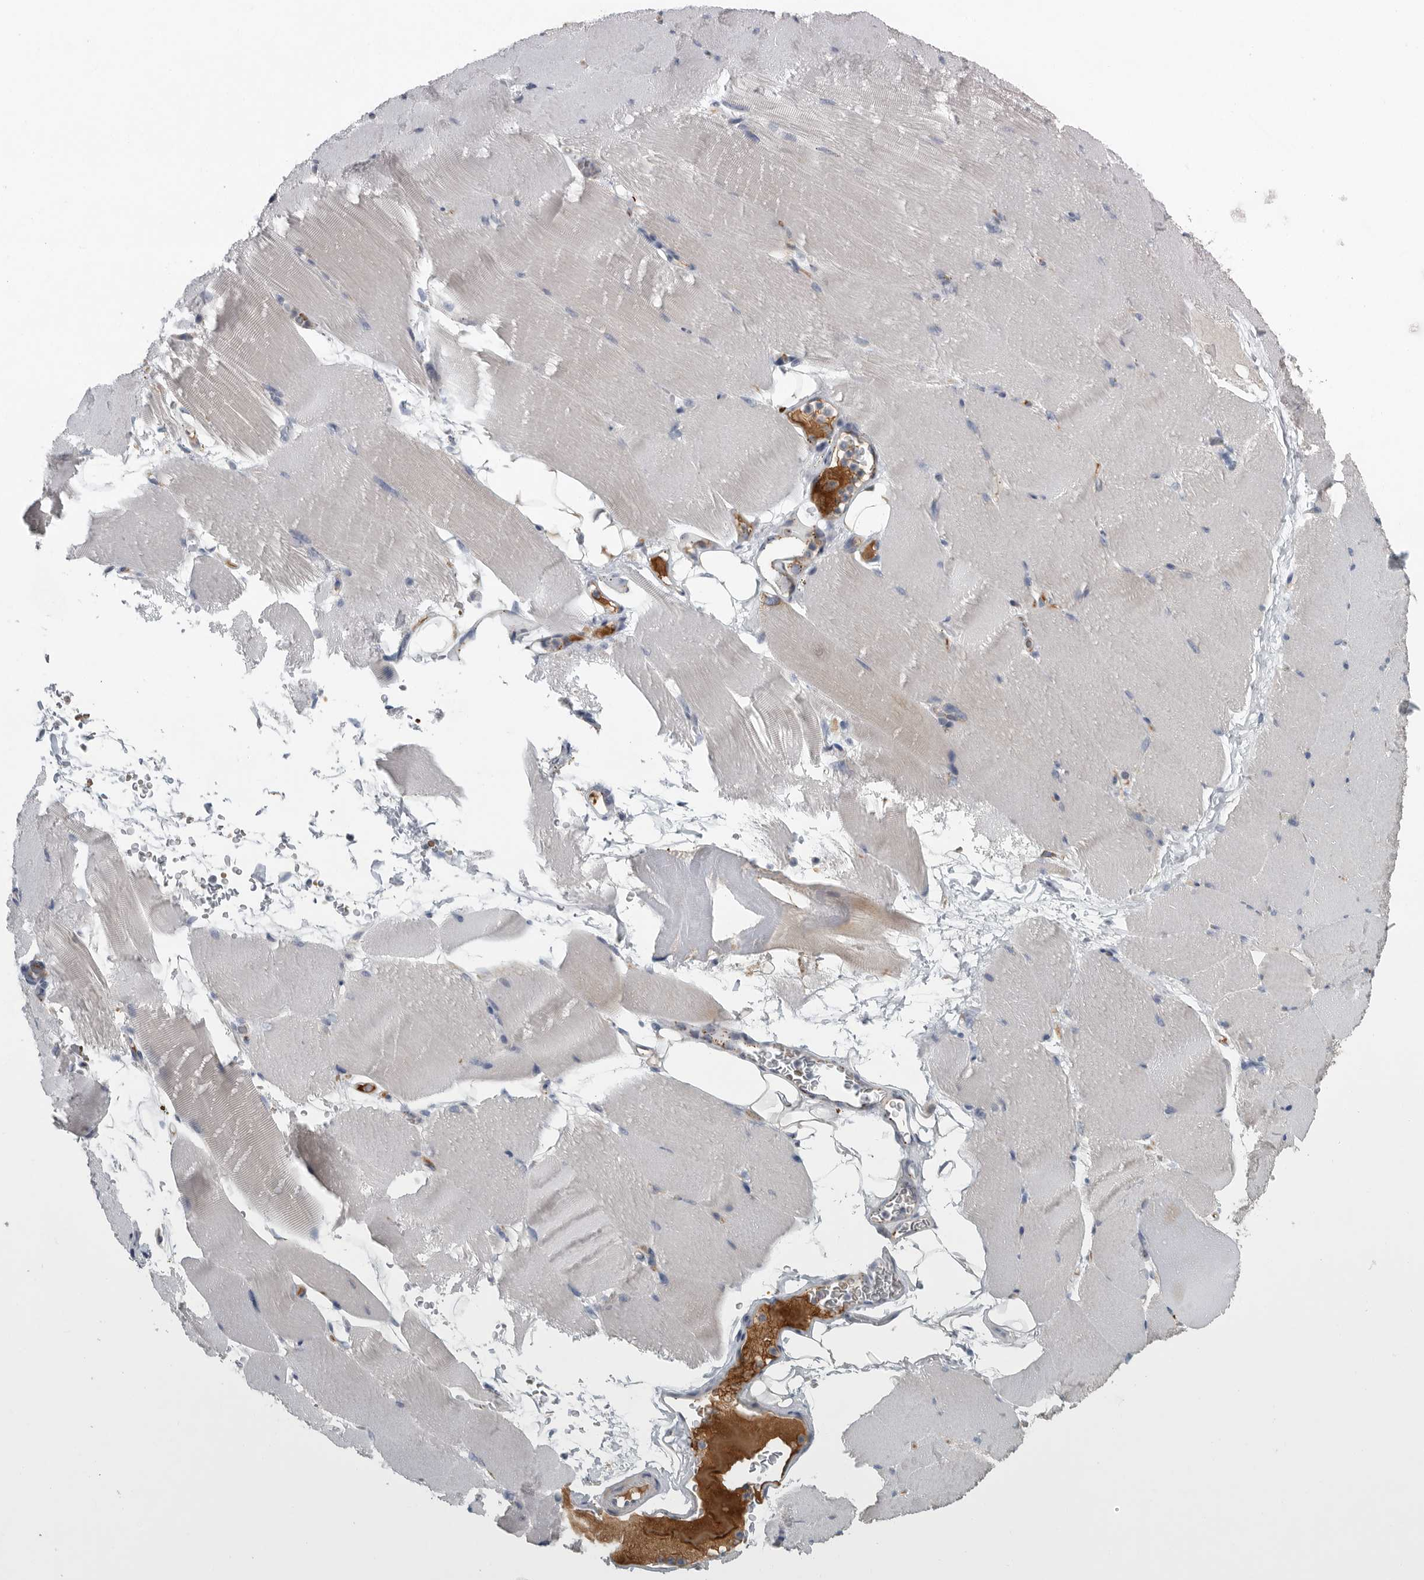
{"staining": {"intensity": "weak", "quantity": "<25%", "location": "cytoplasmic/membranous"}, "tissue": "skeletal muscle", "cell_type": "Myocytes", "image_type": "normal", "snomed": [{"axis": "morphology", "description": "Normal tissue, NOS"}, {"axis": "topography", "description": "Skeletal muscle"}, {"axis": "topography", "description": "Parathyroid gland"}], "caption": "Myocytes show no significant expression in unremarkable skeletal muscle.", "gene": "MPP3", "patient": {"sex": "female", "age": 37}}